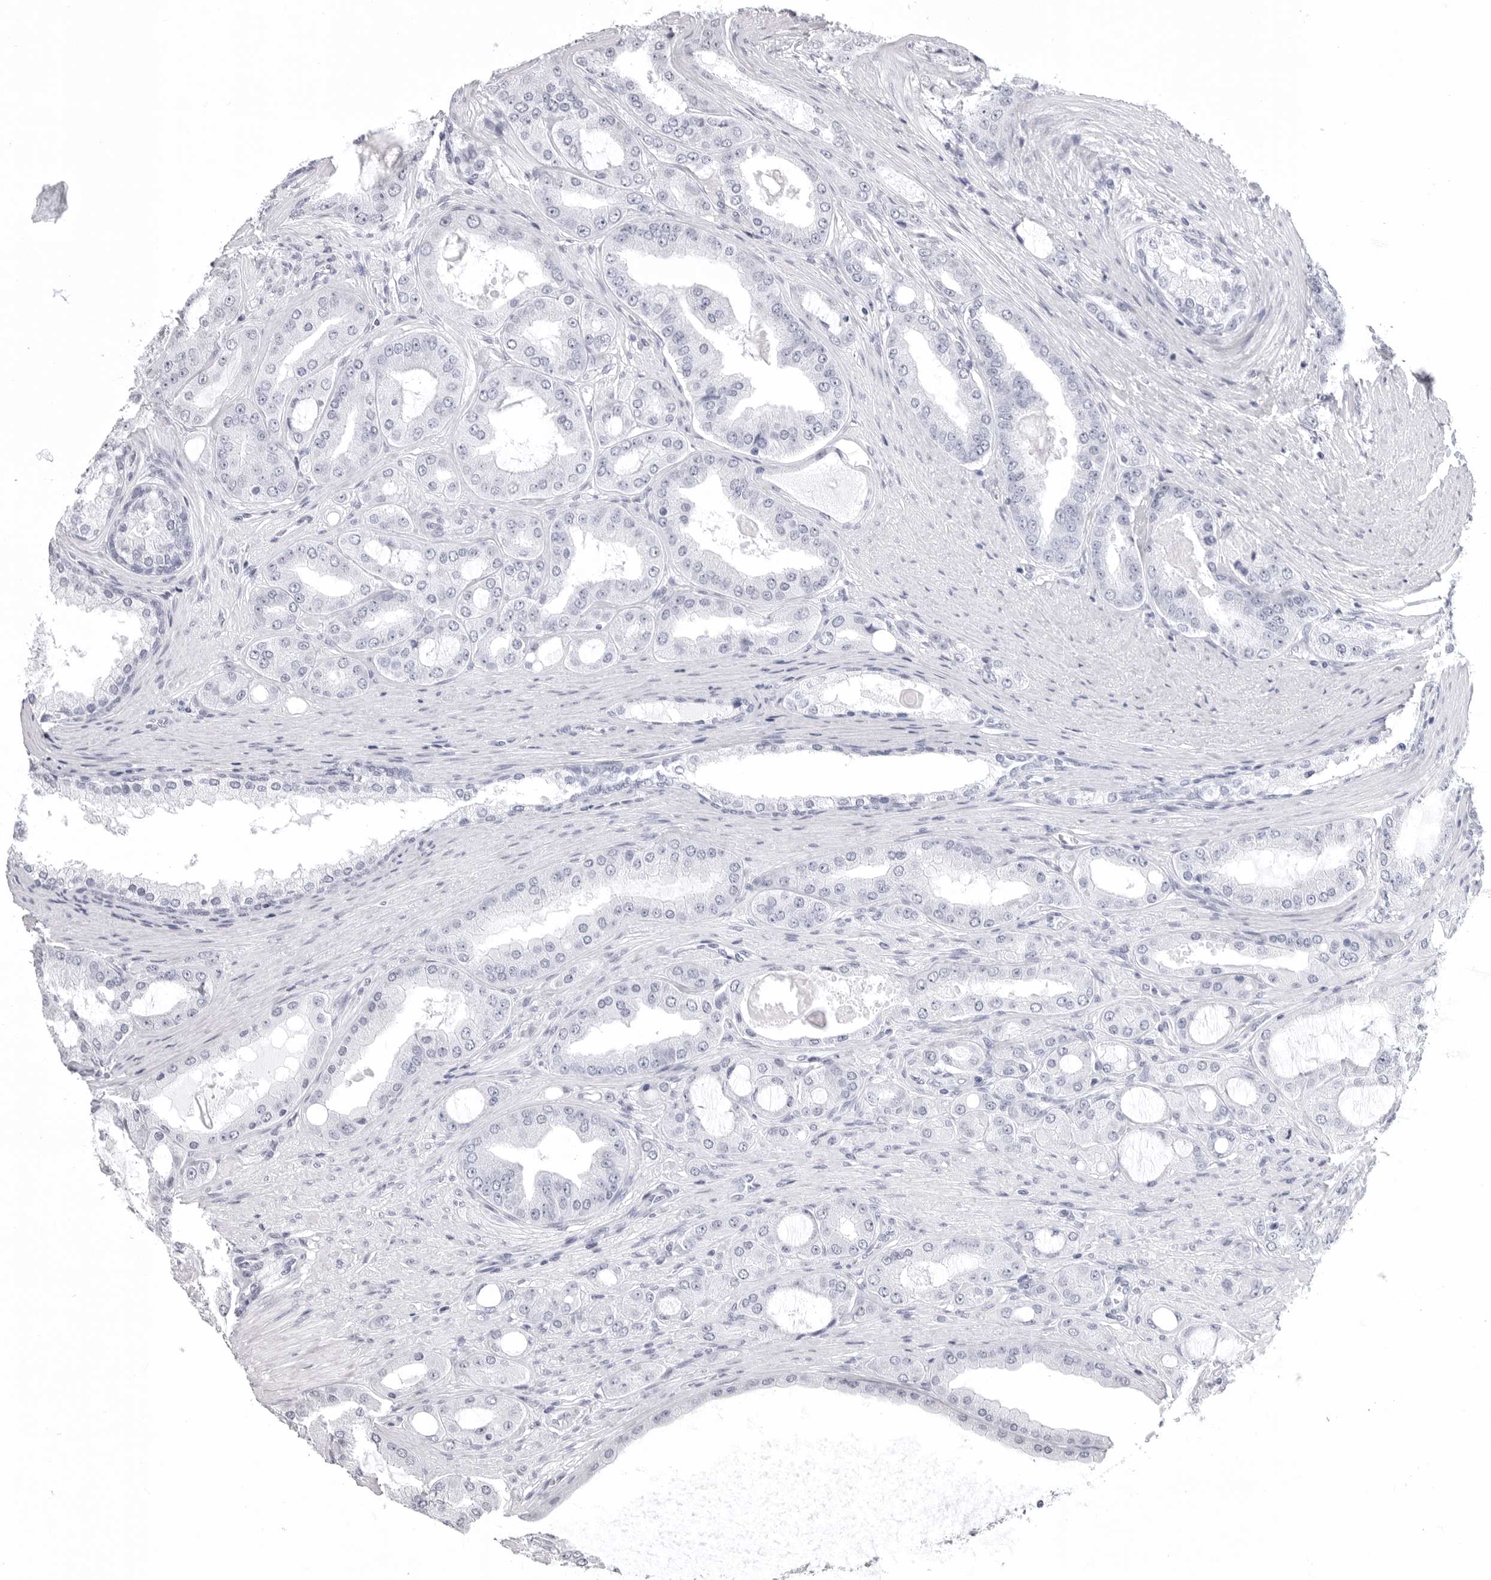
{"staining": {"intensity": "negative", "quantity": "none", "location": "none"}, "tissue": "prostate cancer", "cell_type": "Tumor cells", "image_type": "cancer", "snomed": [{"axis": "morphology", "description": "Adenocarcinoma, High grade"}, {"axis": "topography", "description": "Prostate"}], "caption": "This is an immunohistochemistry micrograph of prostate high-grade adenocarcinoma. There is no positivity in tumor cells.", "gene": "LGALS4", "patient": {"sex": "male", "age": 60}}